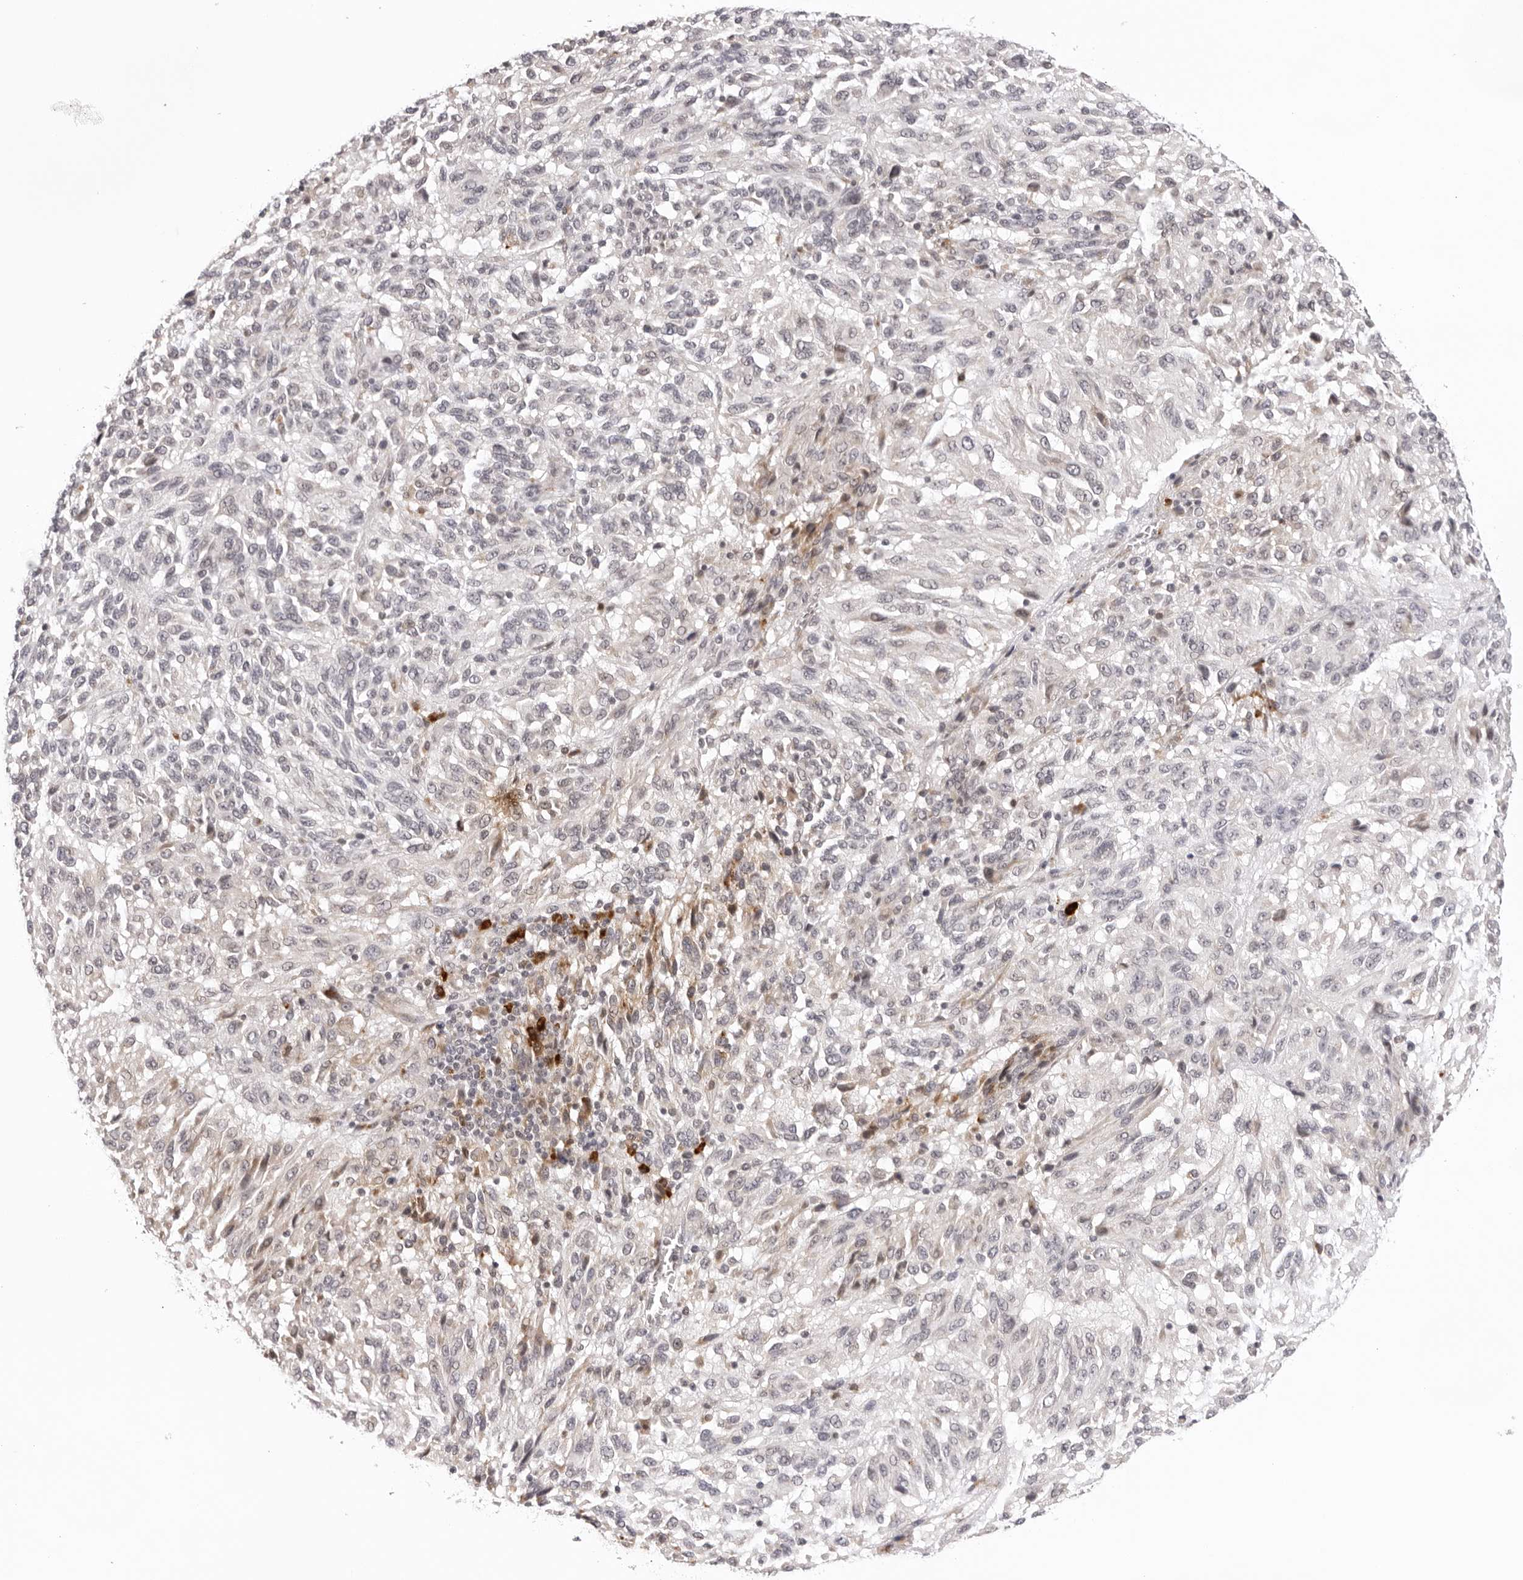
{"staining": {"intensity": "negative", "quantity": "none", "location": "none"}, "tissue": "melanoma", "cell_type": "Tumor cells", "image_type": "cancer", "snomed": [{"axis": "morphology", "description": "Malignant melanoma, Metastatic site"}, {"axis": "topography", "description": "Lung"}], "caption": "Image shows no protein positivity in tumor cells of melanoma tissue. (Brightfield microscopy of DAB IHC at high magnification).", "gene": "IL17RA", "patient": {"sex": "male", "age": 64}}